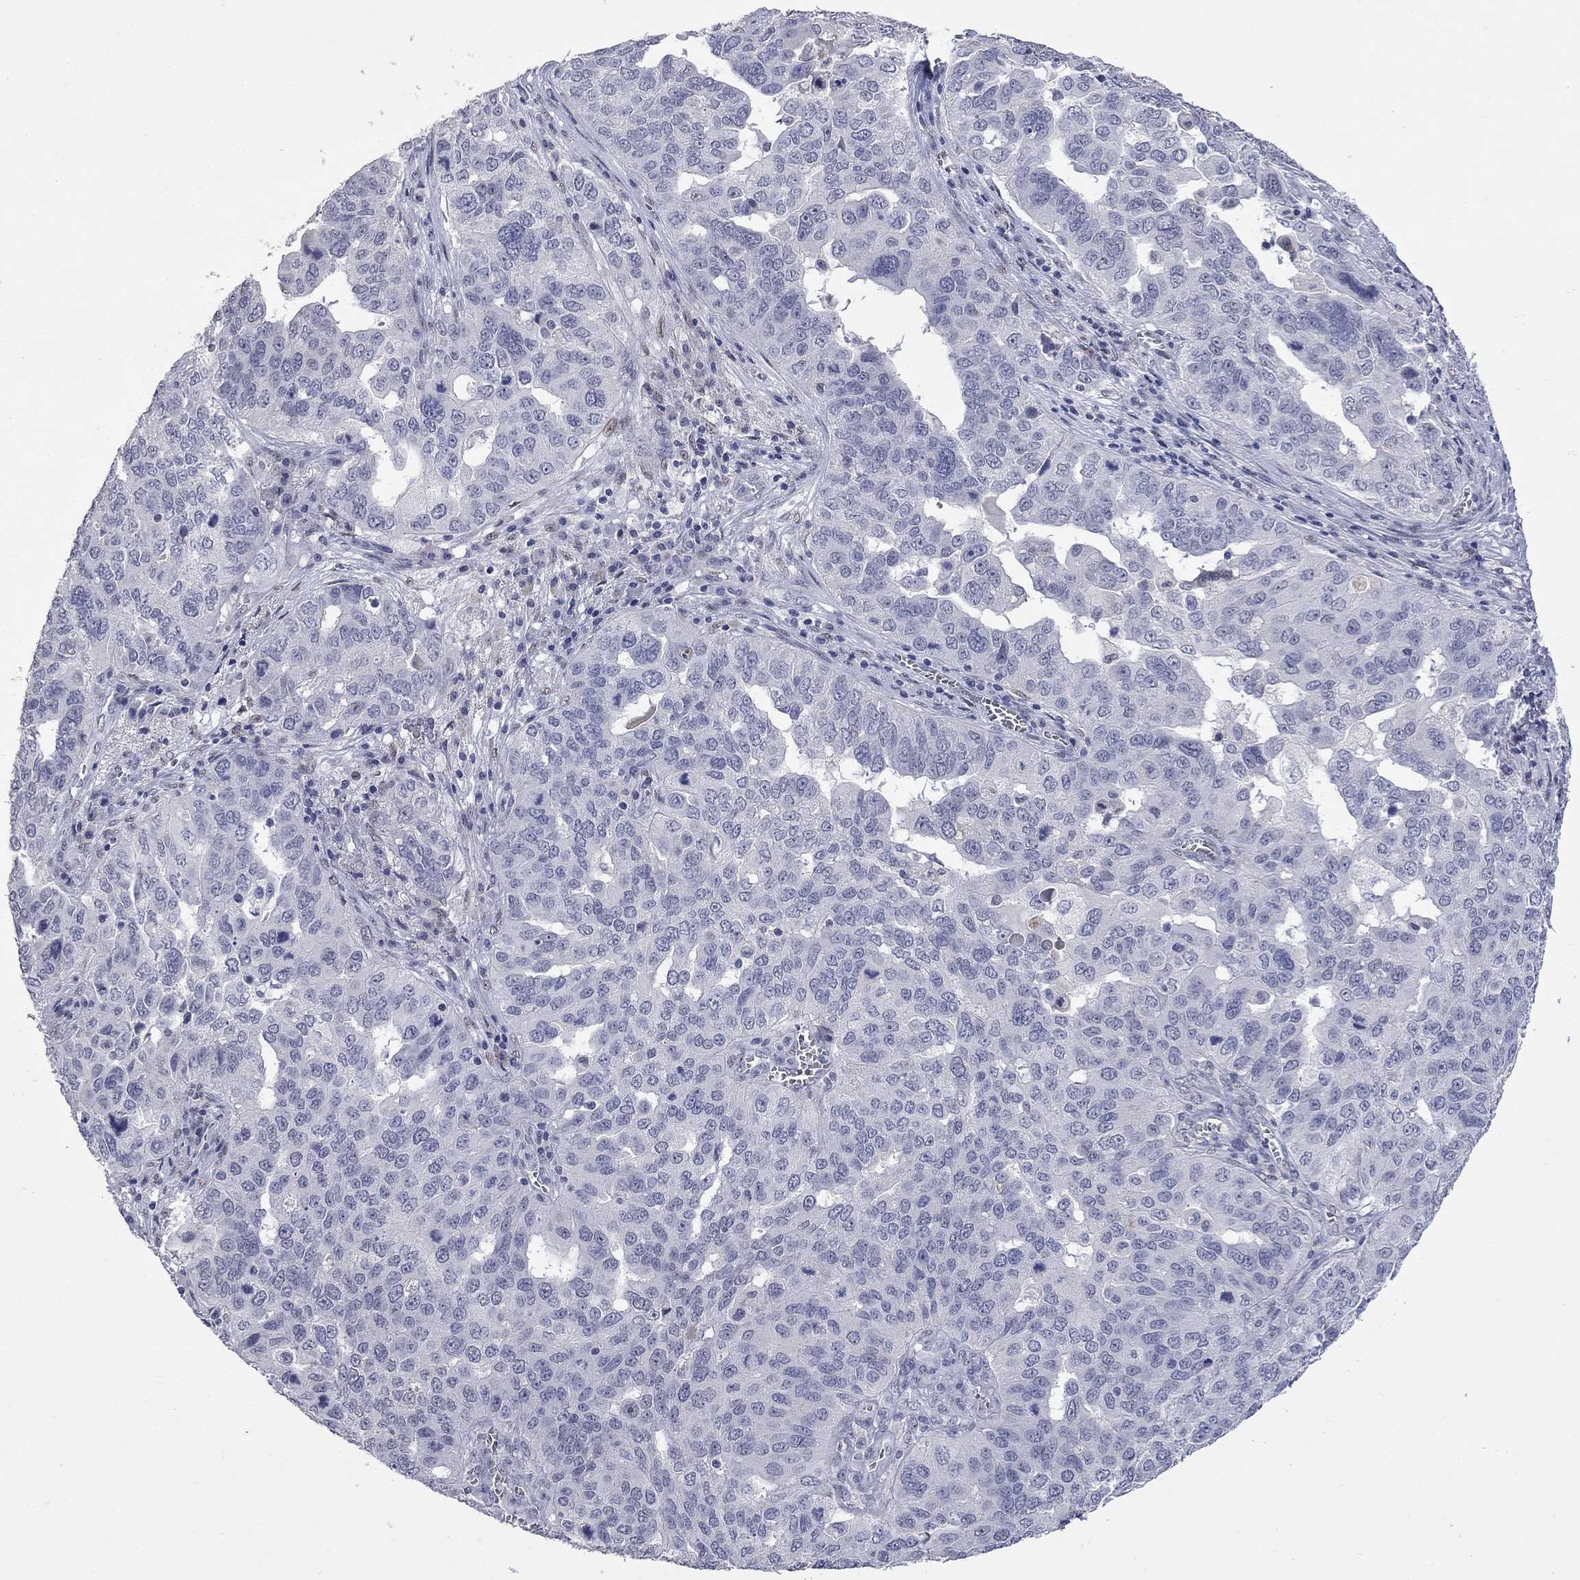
{"staining": {"intensity": "negative", "quantity": "none", "location": "none"}, "tissue": "ovarian cancer", "cell_type": "Tumor cells", "image_type": "cancer", "snomed": [{"axis": "morphology", "description": "Carcinoma, endometroid"}, {"axis": "topography", "description": "Soft tissue"}, {"axis": "topography", "description": "Ovary"}], "caption": "This is an immunohistochemistry (IHC) micrograph of human ovarian cancer. There is no staining in tumor cells.", "gene": "SLC51A", "patient": {"sex": "female", "age": 52}}